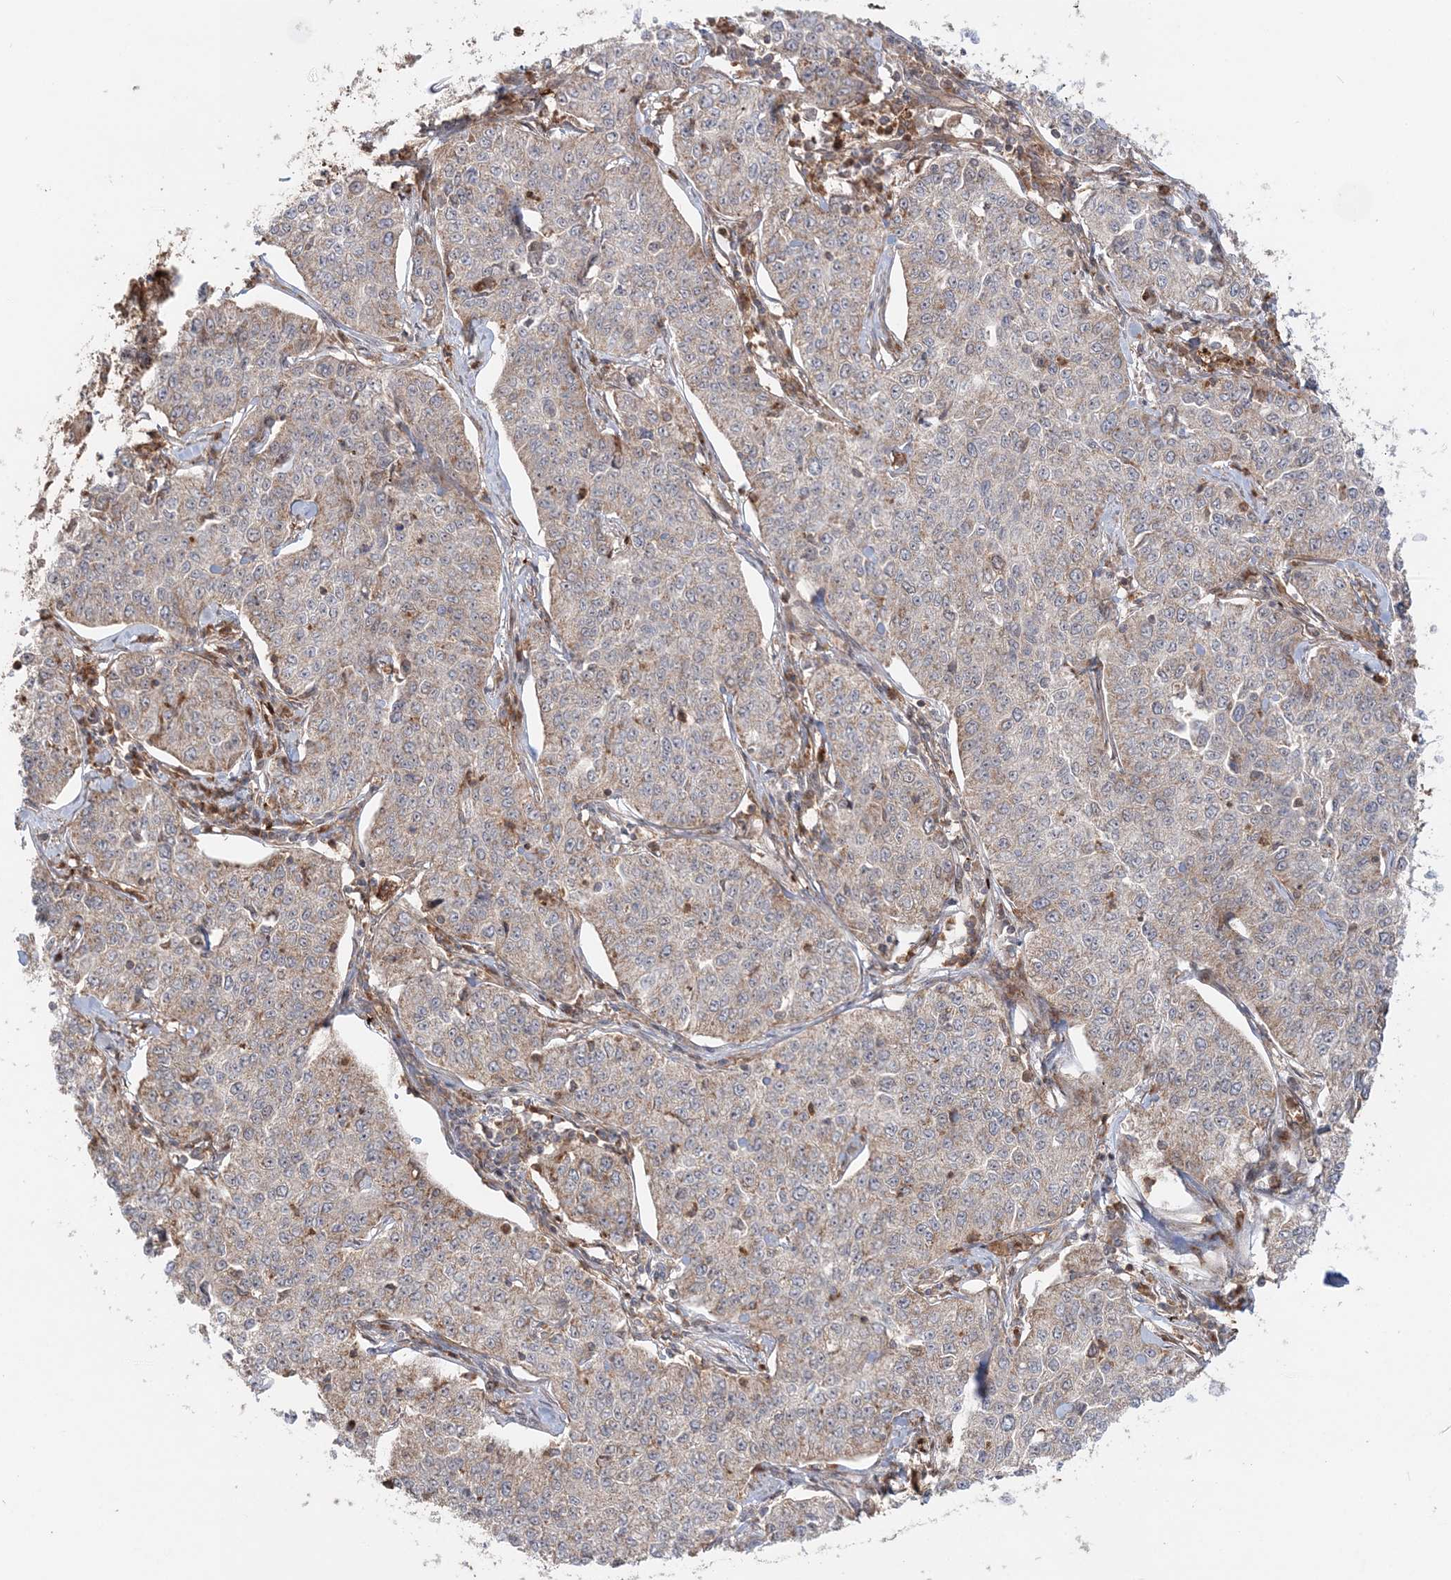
{"staining": {"intensity": "weak", "quantity": ">75%", "location": "cytoplasmic/membranous"}, "tissue": "cervical cancer", "cell_type": "Tumor cells", "image_type": "cancer", "snomed": [{"axis": "morphology", "description": "Squamous cell carcinoma, NOS"}, {"axis": "topography", "description": "Cervix"}], "caption": "Protein expression analysis of cervical cancer (squamous cell carcinoma) displays weak cytoplasmic/membranous expression in about >75% of tumor cells.", "gene": "LRPPRC", "patient": {"sex": "female", "age": 35}}